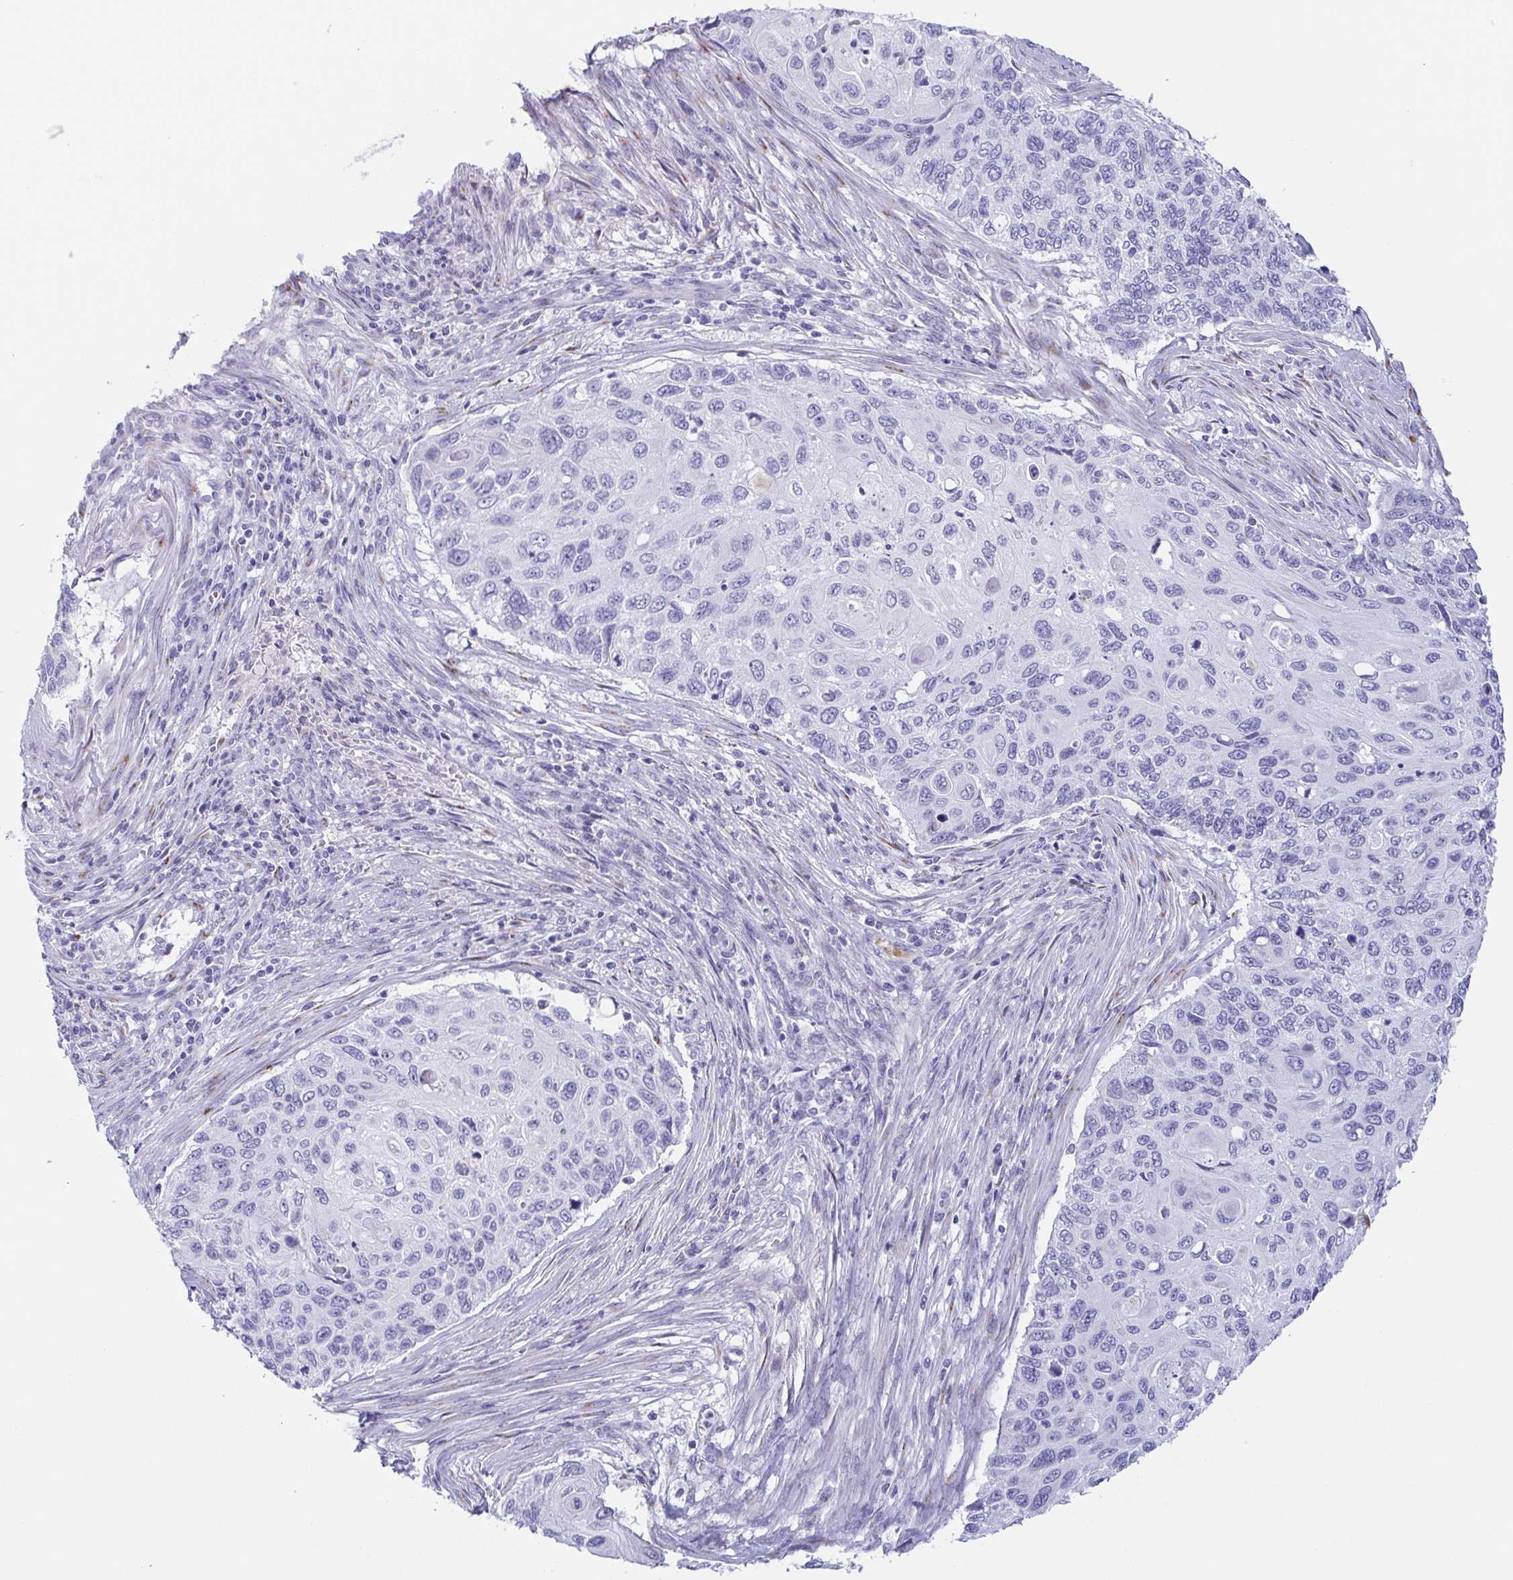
{"staining": {"intensity": "negative", "quantity": "none", "location": "none"}, "tissue": "cervical cancer", "cell_type": "Tumor cells", "image_type": "cancer", "snomed": [{"axis": "morphology", "description": "Squamous cell carcinoma, NOS"}, {"axis": "topography", "description": "Cervix"}], "caption": "Immunohistochemical staining of human cervical cancer (squamous cell carcinoma) shows no significant positivity in tumor cells.", "gene": "LDLRAD1", "patient": {"sex": "female", "age": 70}}